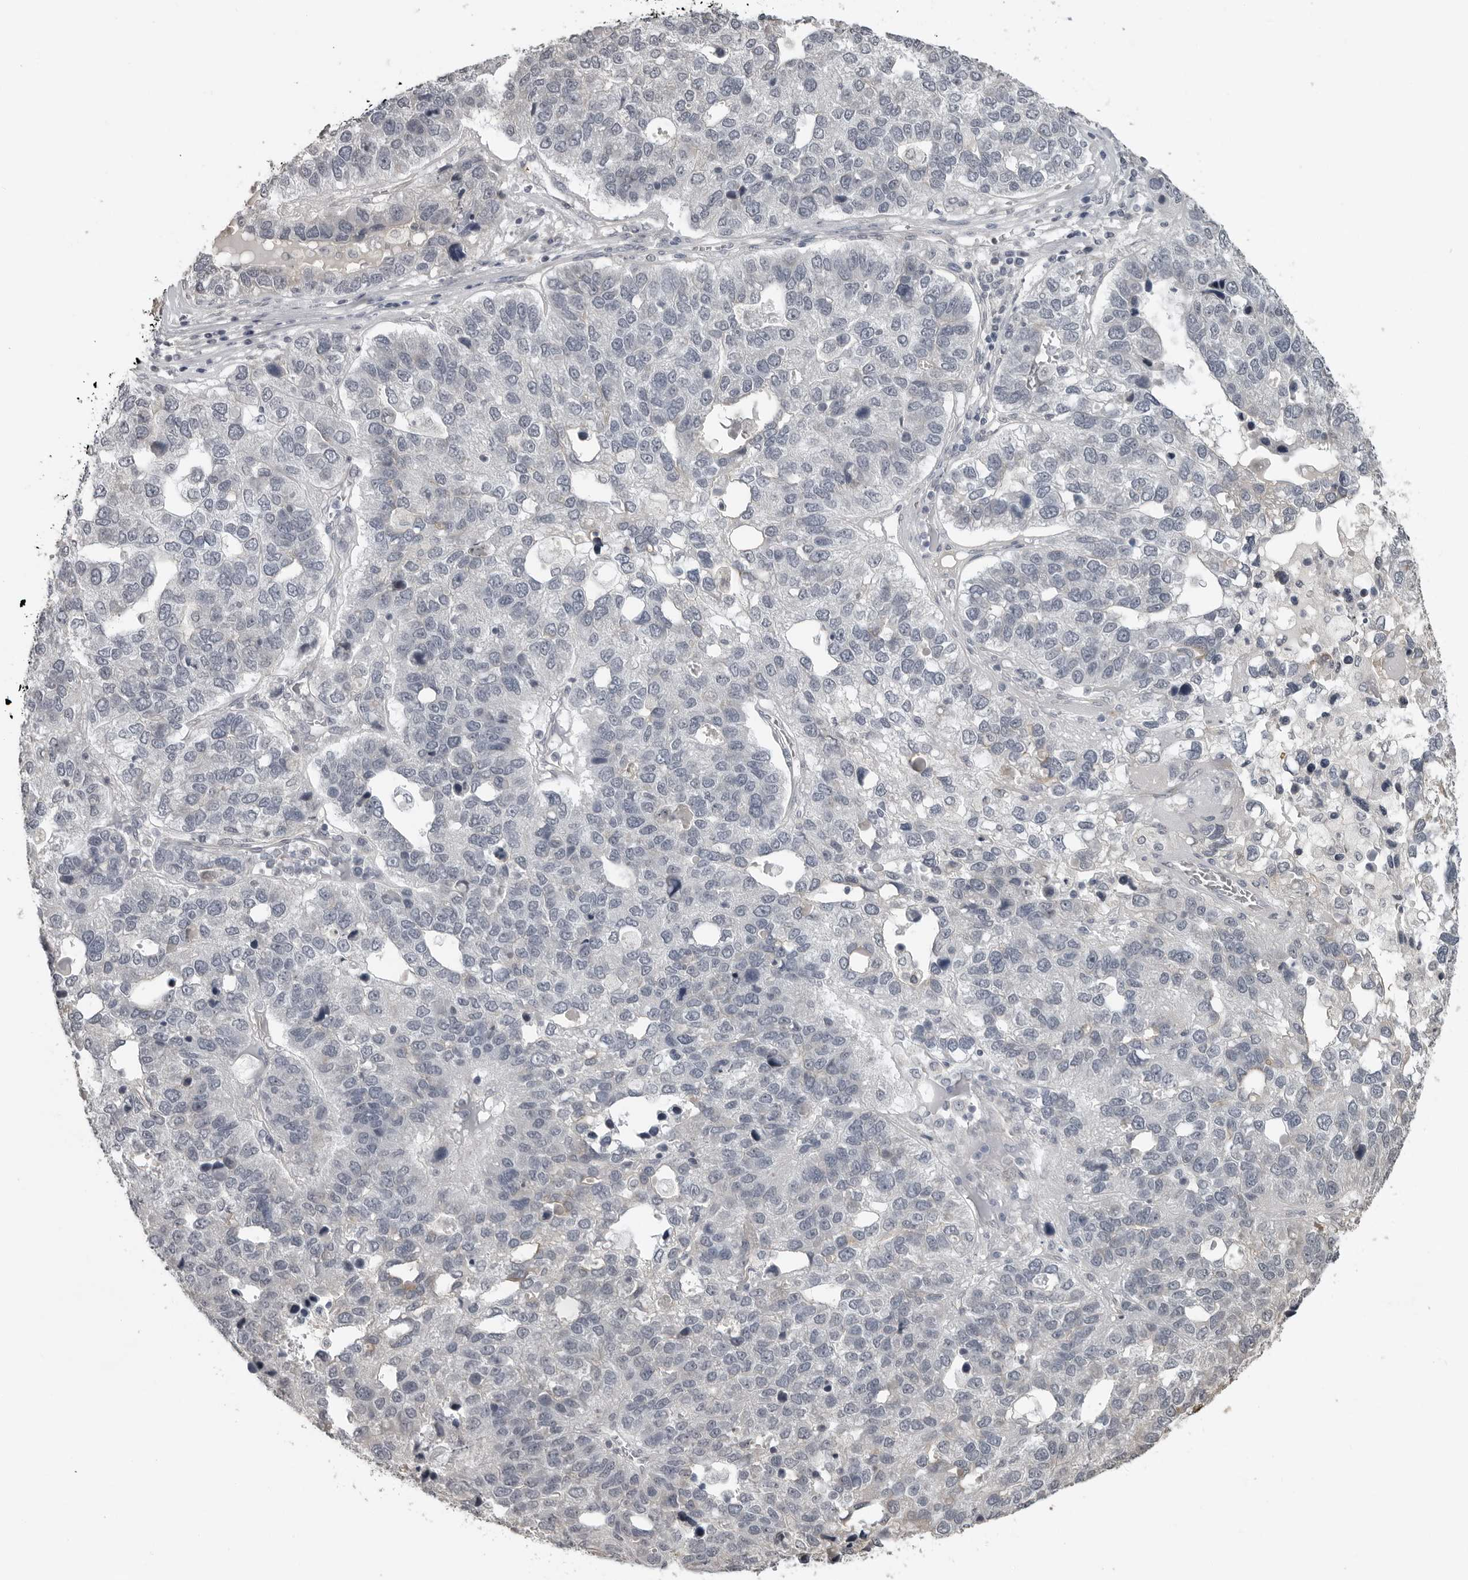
{"staining": {"intensity": "negative", "quantity": "none", "location": "none"}, "tissue": "pancreatic cancer", "cell_type": "Tumor cells", "image_type": "cancer", "snomed": [{"axis": "morphology", "description": "Adenocarcinoma, NOS"}, {"axis": "topography", "description": "Pancreas"}], "caption": "The IHC histopathology image has no significant staining in tumor cells of pancreatic cancer (adenocarcinoma) tissue.", "gene": "PRRX2", "patient": {"sex": "female", "age": 61}}